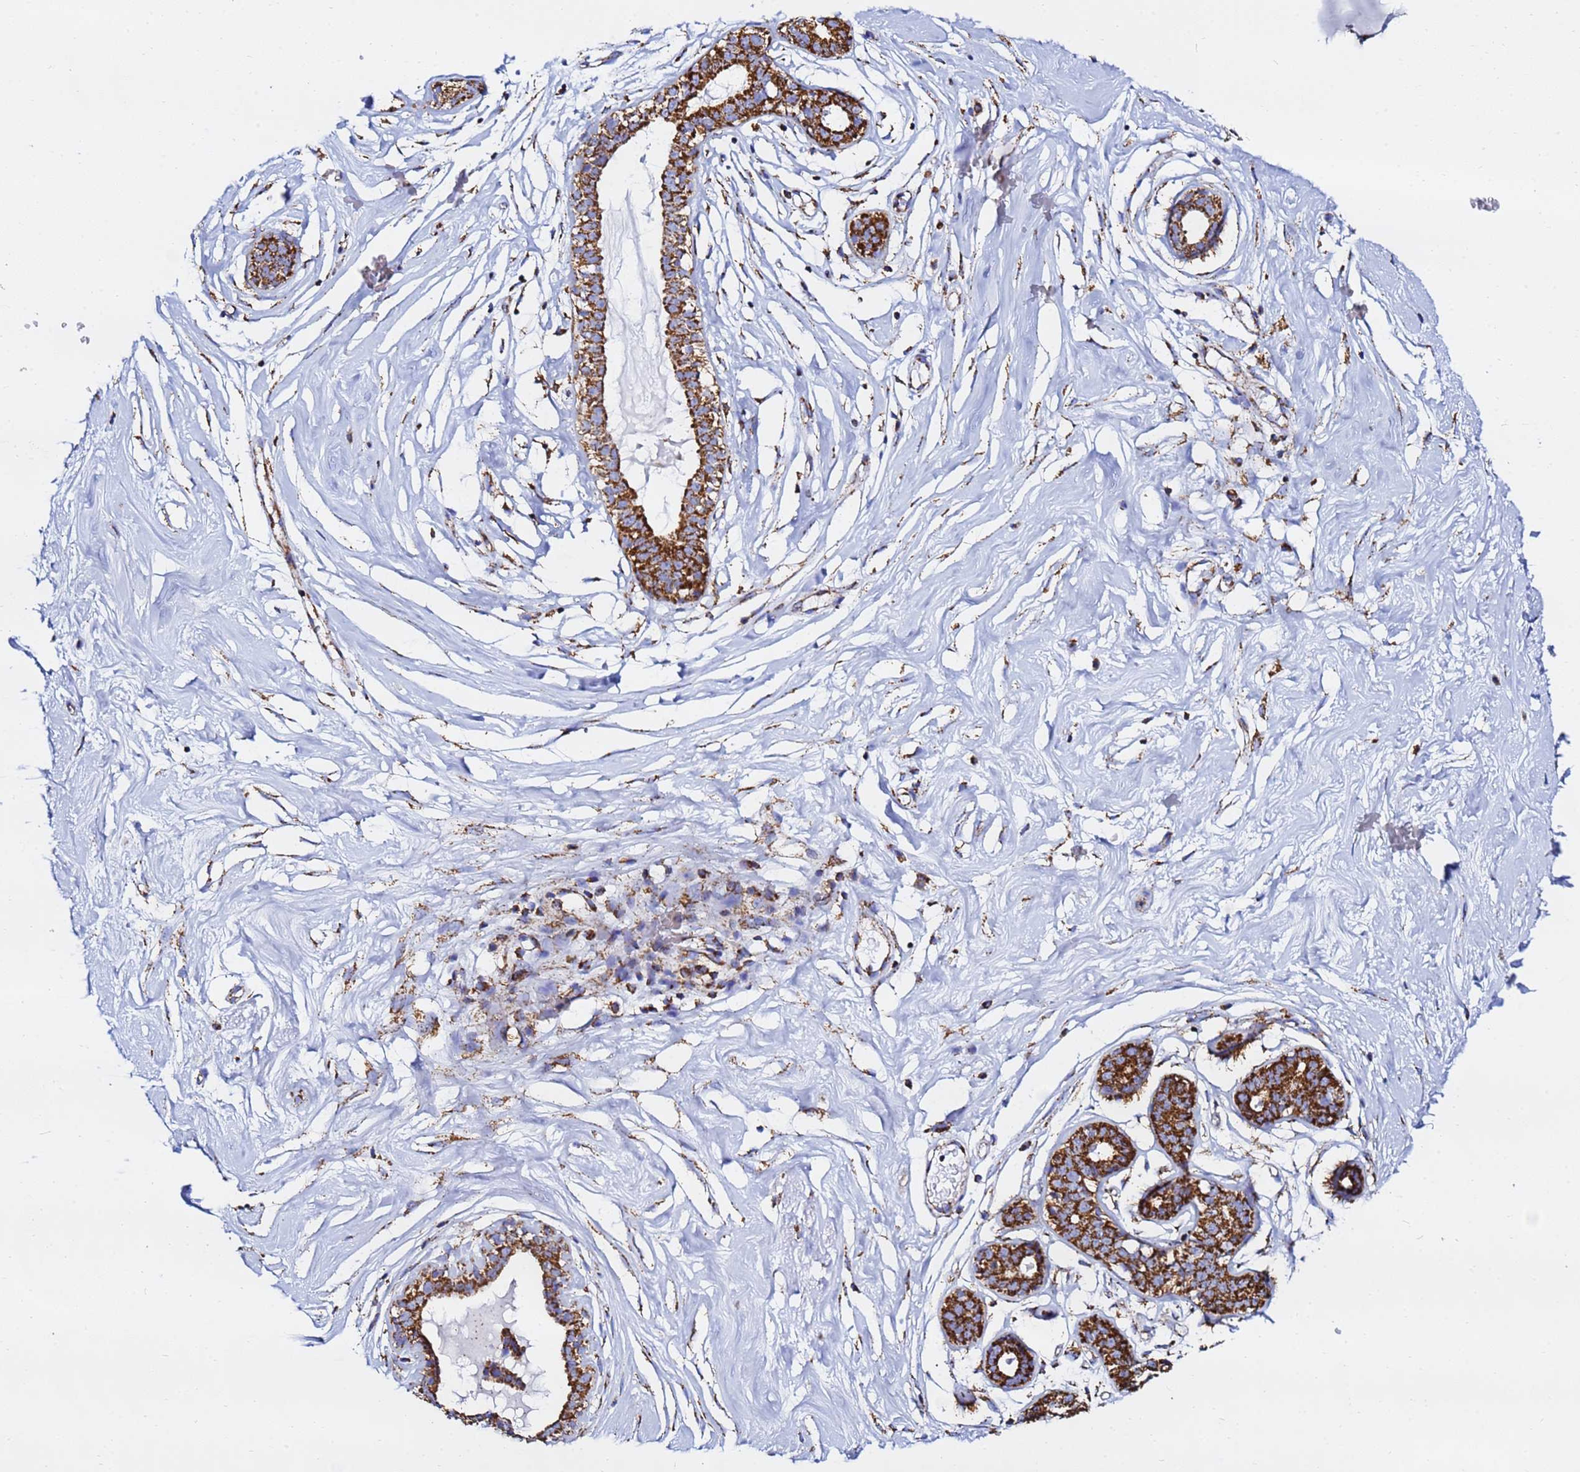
{"staining": {"intensity": "strong", "quantity": "25%-75%", "location": "cytoplasmic/membranous"}, "tissue": "breast", "cell_type": "Adipocytes", "image_type": "normal", "snomed": [{"axis": "morphology", "description": "Normal tissue, NOS"}, {"axis": "morphology", "description": "Adenoma, NOS"}, {"axis": "topography", "description": "Breast"}], "caption": "A brown stain highlights strong cytoplasmic/membranous staining of a protein in adipocytes of unremarkable breast. The protein is stained brown, and the nuclei are stained in blue (DAB IHC with brightfield microscopy, high magnification).", "gene": "PHB2", "patient": {"sex": "female", "age": 23}}